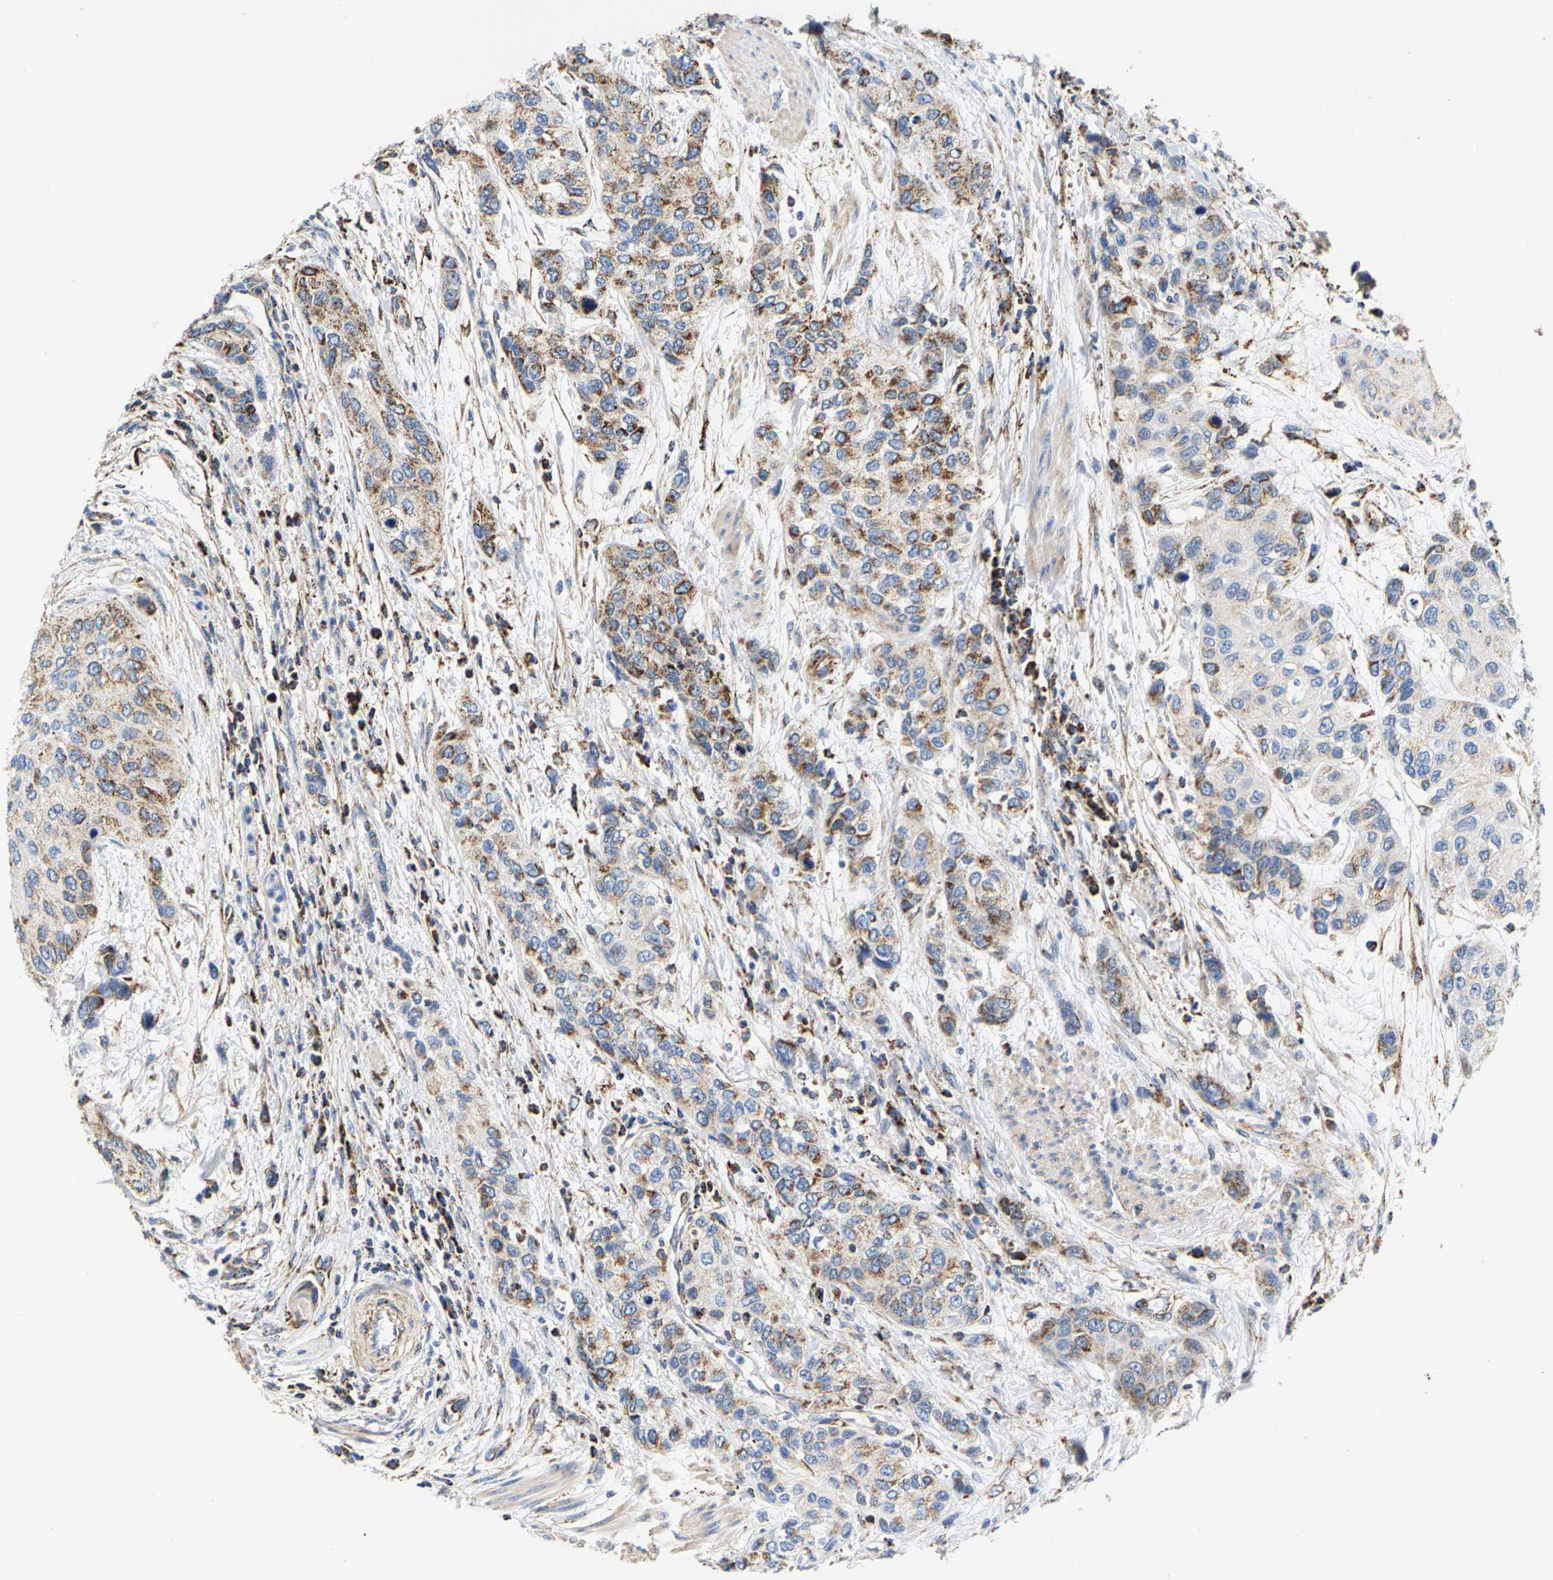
{"staining": {"intensity": "moderate", "quantity": ">75%", "location": "cytoplasmic/membranous"}, "tissue": "urothelial cancer", "cell_type": "Tumor cells", "image_type": "cancer", "snomed": [{"axis": "morphology", "description": "Urothelial carcinoma, High grade"}, {"axis": "topography", "description": "Urinary bladder"}], "caption": "Immunohistochemistry staining of urothelial cancer, which shows medium levels of moderate cytoplasmic/membranous positivity in about >75% of tumor cells indicating moderate cytoplasmic/membranous protein staining. The staining was performed using DAB (3,3'-diaminobenzidine) (brown) for protein detection and nuclei were counterstained in hematoxylin (blue).", "gene": "SHMT2", "patient": {"sex": "female", "age": 56}}